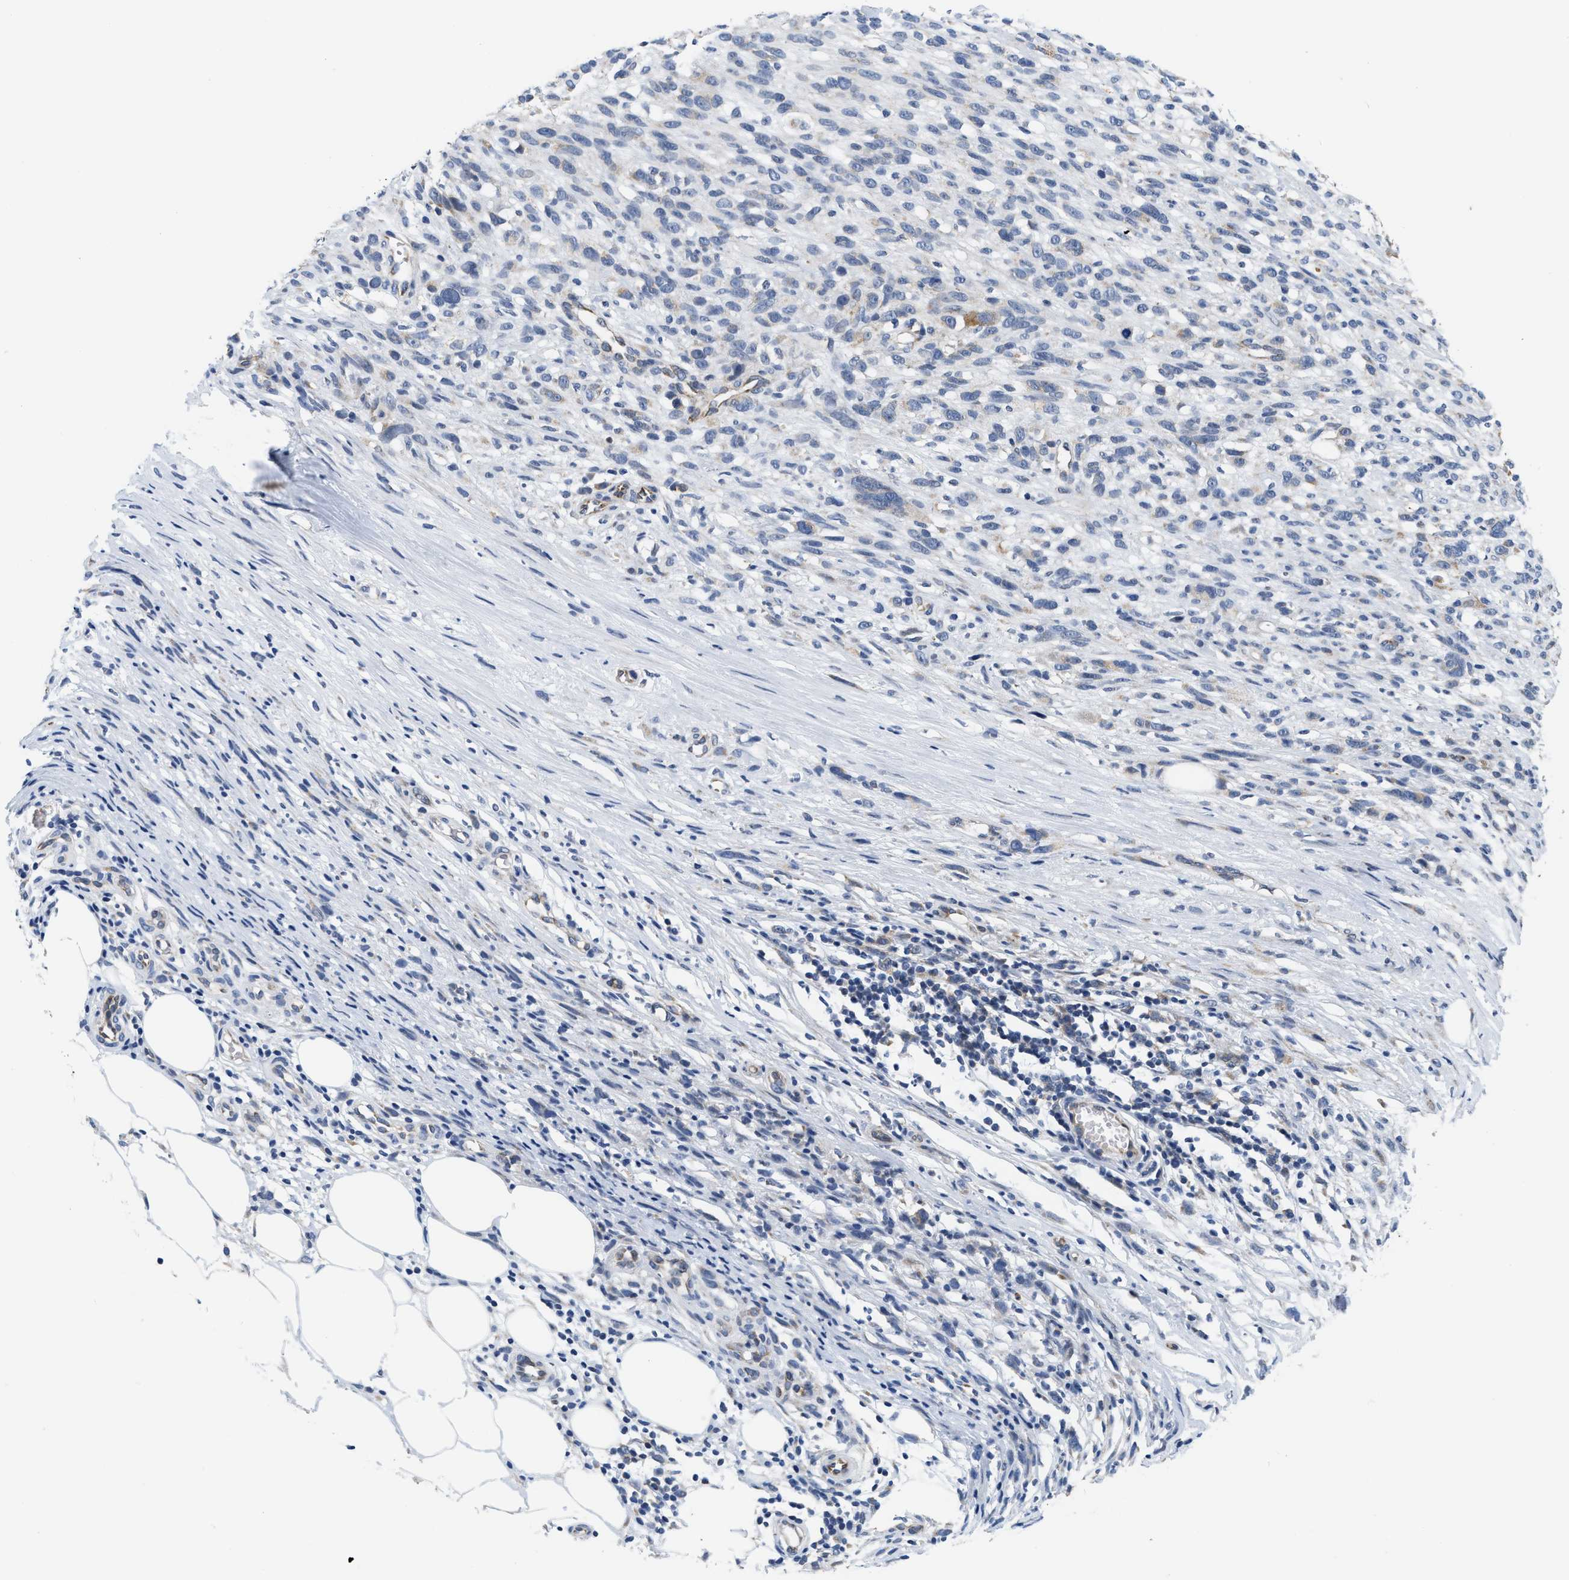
{"staining": {"intensity": "negative", "quantity": "none", "location": "none"}, "tissue": "melanoma", "cell_type": "Tumor cells", "image_type": "cancer", "snomed": [{"axis": "morphology", "description": "Malignant melanoma, NOS"}, {"axis": "topography", "description": "Skin"}], "caption": "Micrograph shows no protein expression in tumor cells of malignant melanoma tissue.", "gene": "EOGT", "patient": {"sex": "female", "age": 55}}